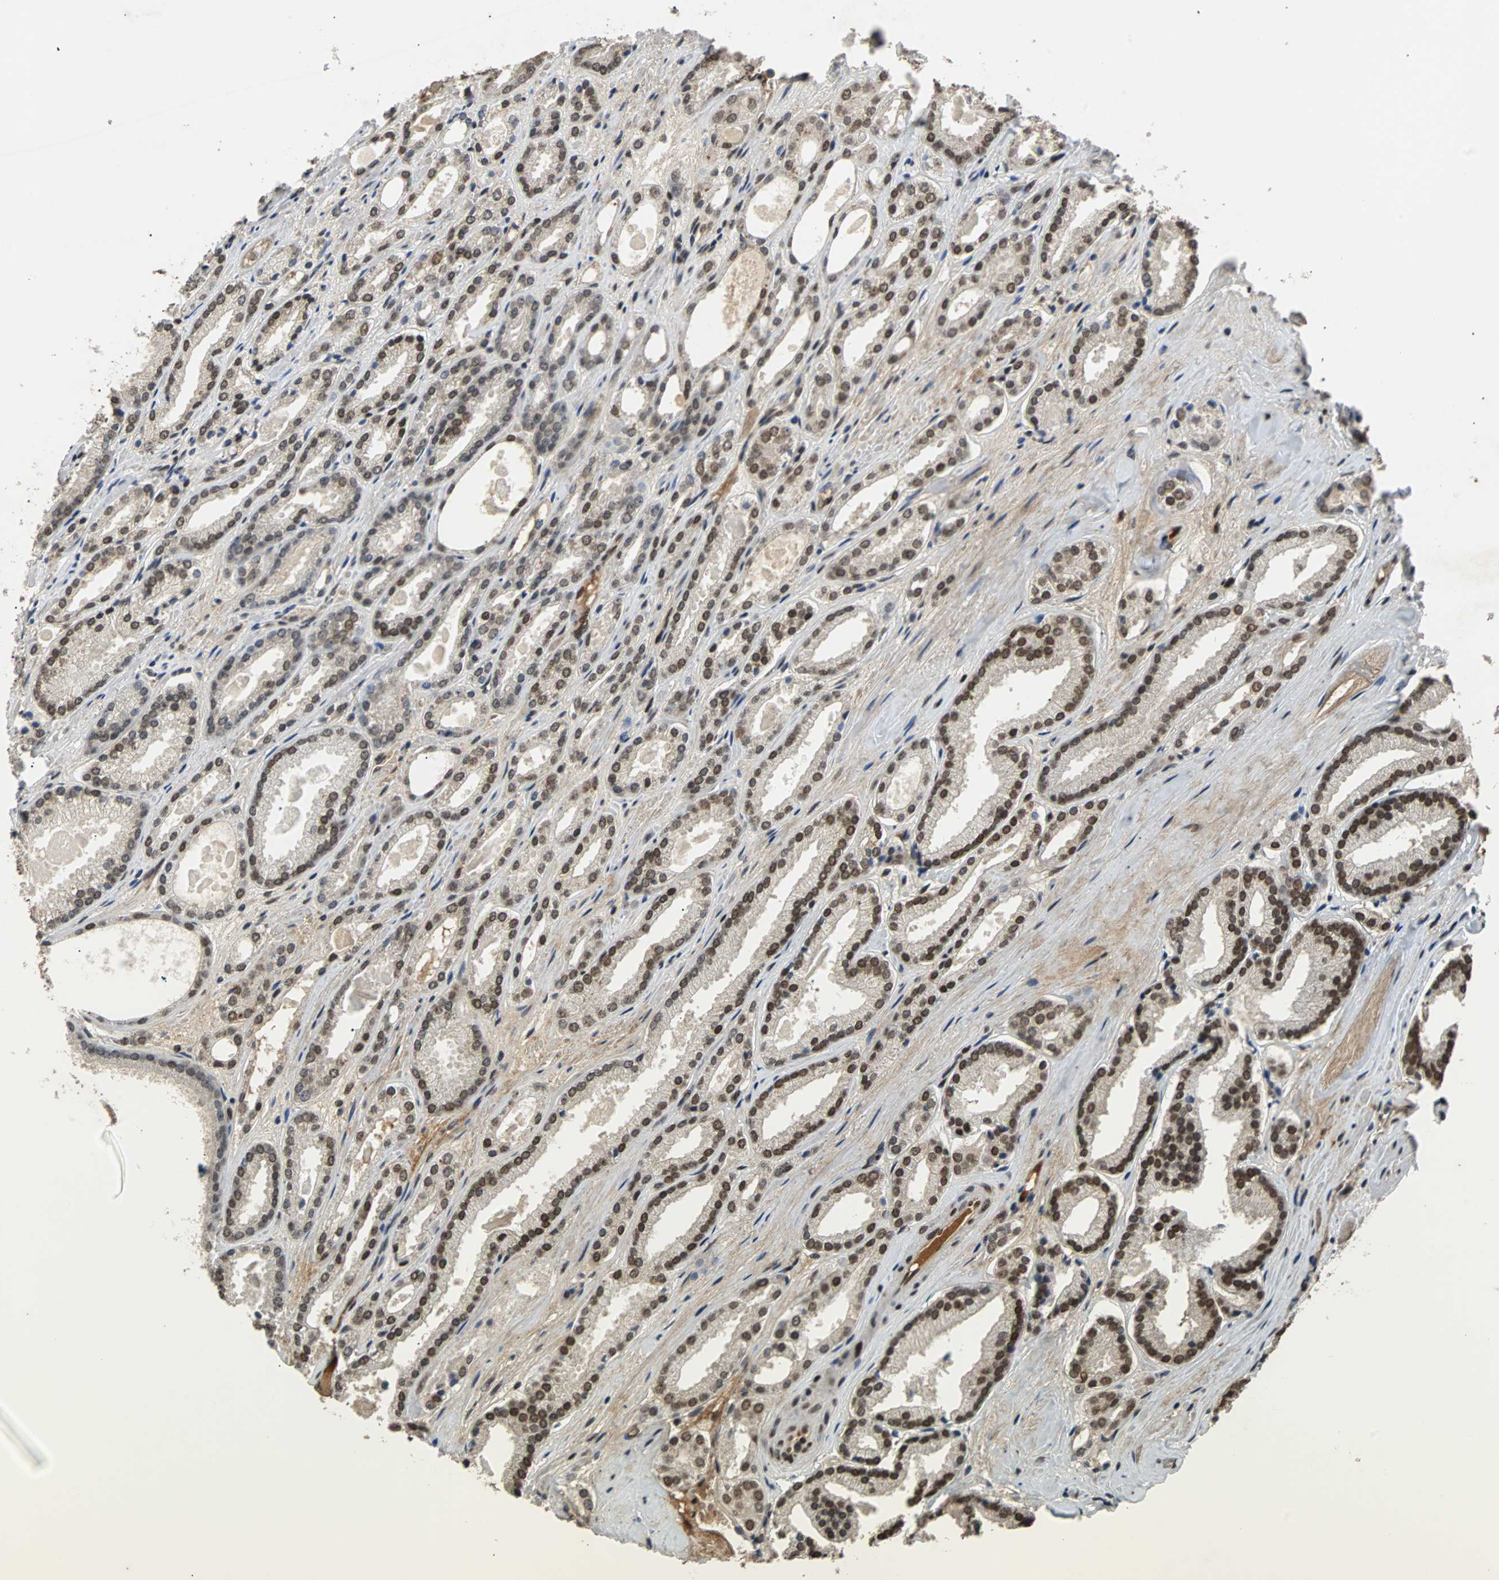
{"staining": {"intensity": "moderate", "quantity": ">75%", "location": "nuclear"}, "tissue": "prostate cancer", "cell_type": "Tumor cells", "image_type": "cancer", "snomed": [{"axis": "morphology", "description": "Adenocarcinoma, Low grade"}, {"axis": "topography", "description": "Prostate"}], "caption": "This is an image of IHC staining of prostate cancer, which shows moderate positivity in the nuclear of tumor cells.", "gene": "PHC1", "patient": {"sex": "male", "age": 59}}